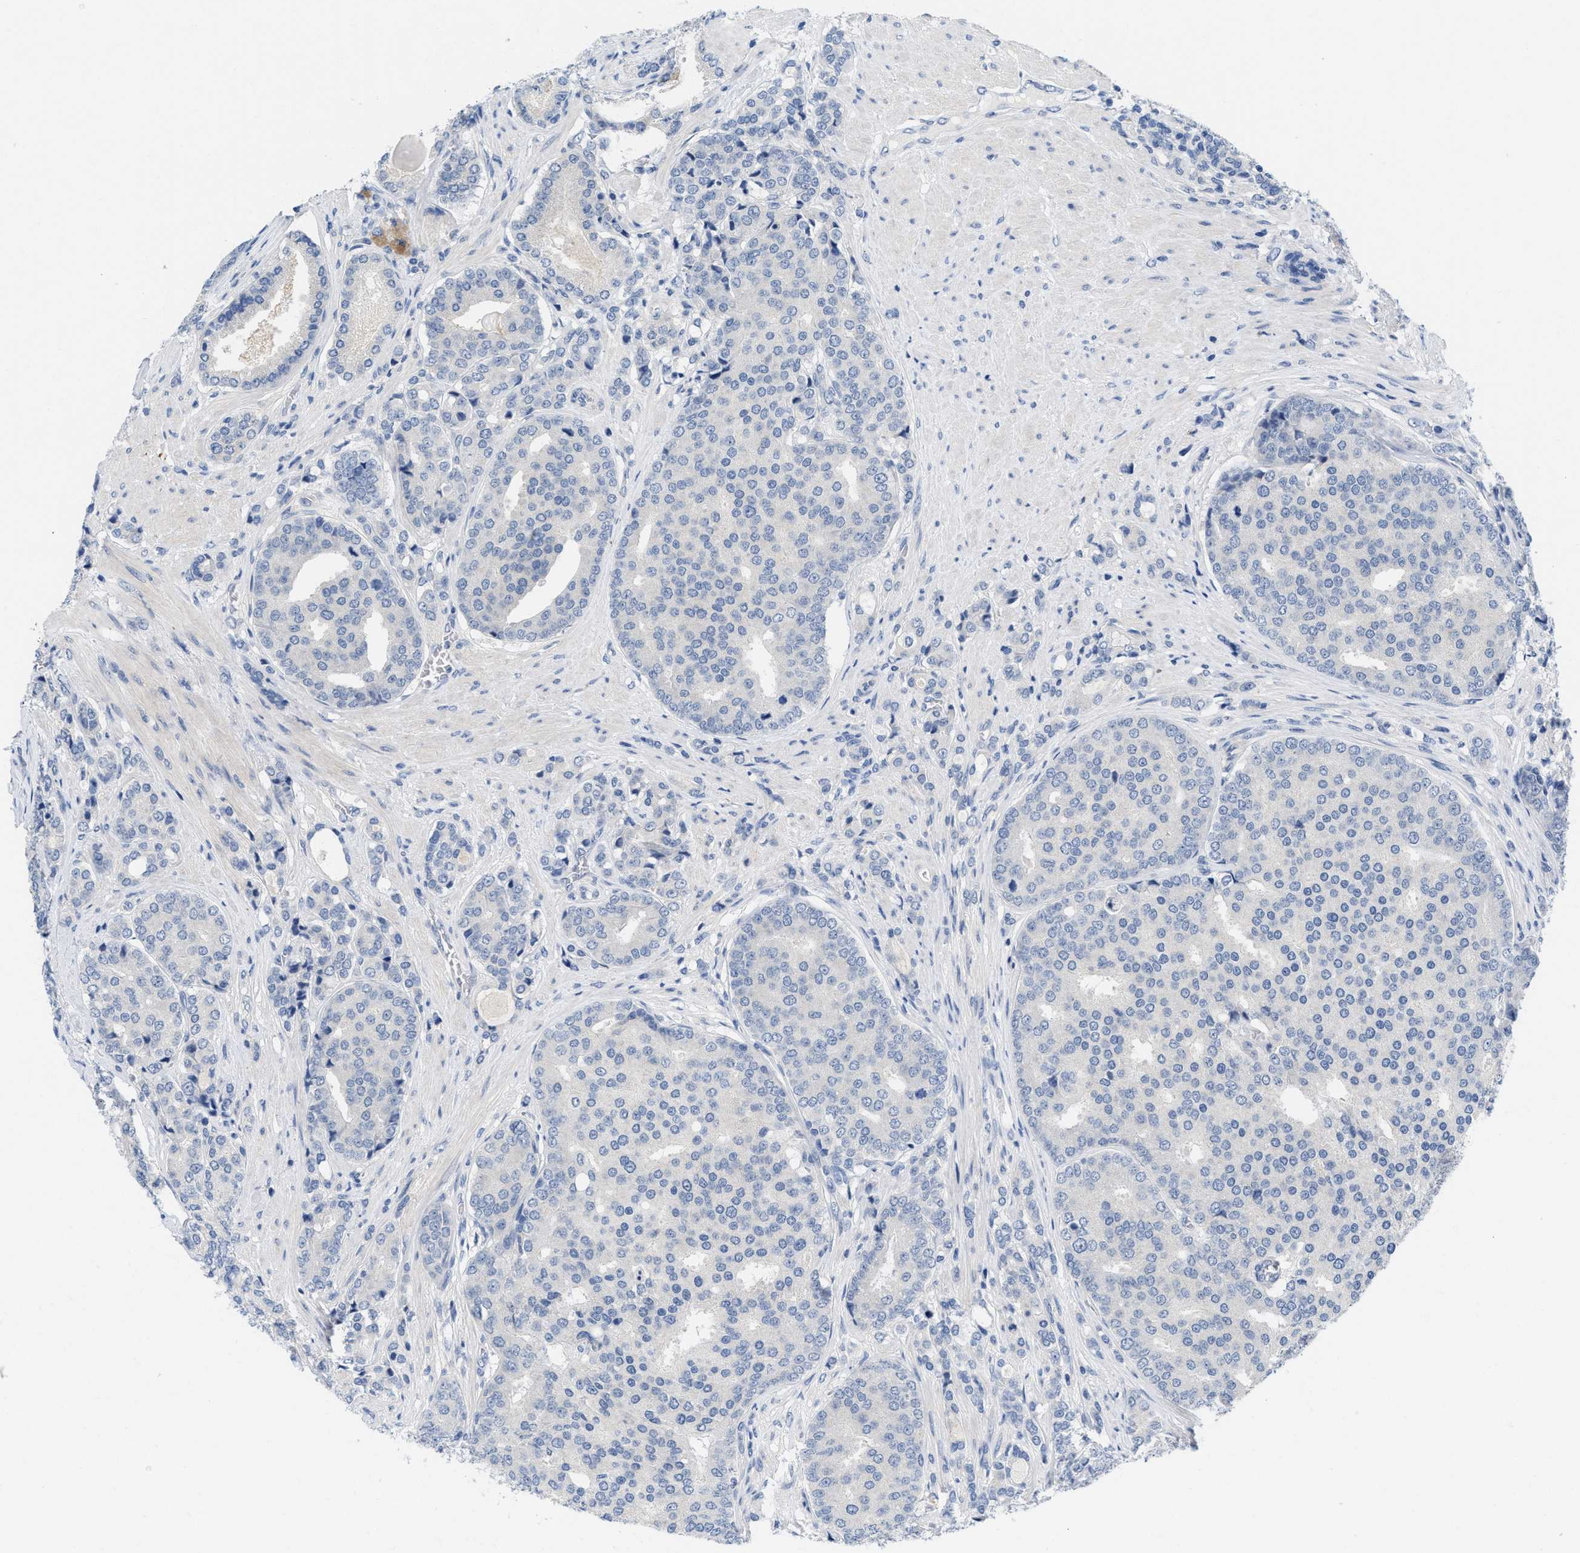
{"staining": {"intensity": "negative", "quantity": "none", "location": "none"}, "tissue": "prostate cancer", "cell_type": "Tumor cells", "image_type": "cancer", "snomed": [{"axis": "morphology", "description": "Adenocarcinoma, High grade"}, {"axis": "topography", "description": "Prostate"}], "caption": "An IHC photomicrograph of prostate high-grade adenocarcinoma is shown. There is no staining in tumor cells of prostate high-grade adenocarcinoma.", "gene": "PYY", "patient": {"sex": "male", "age": 50}}